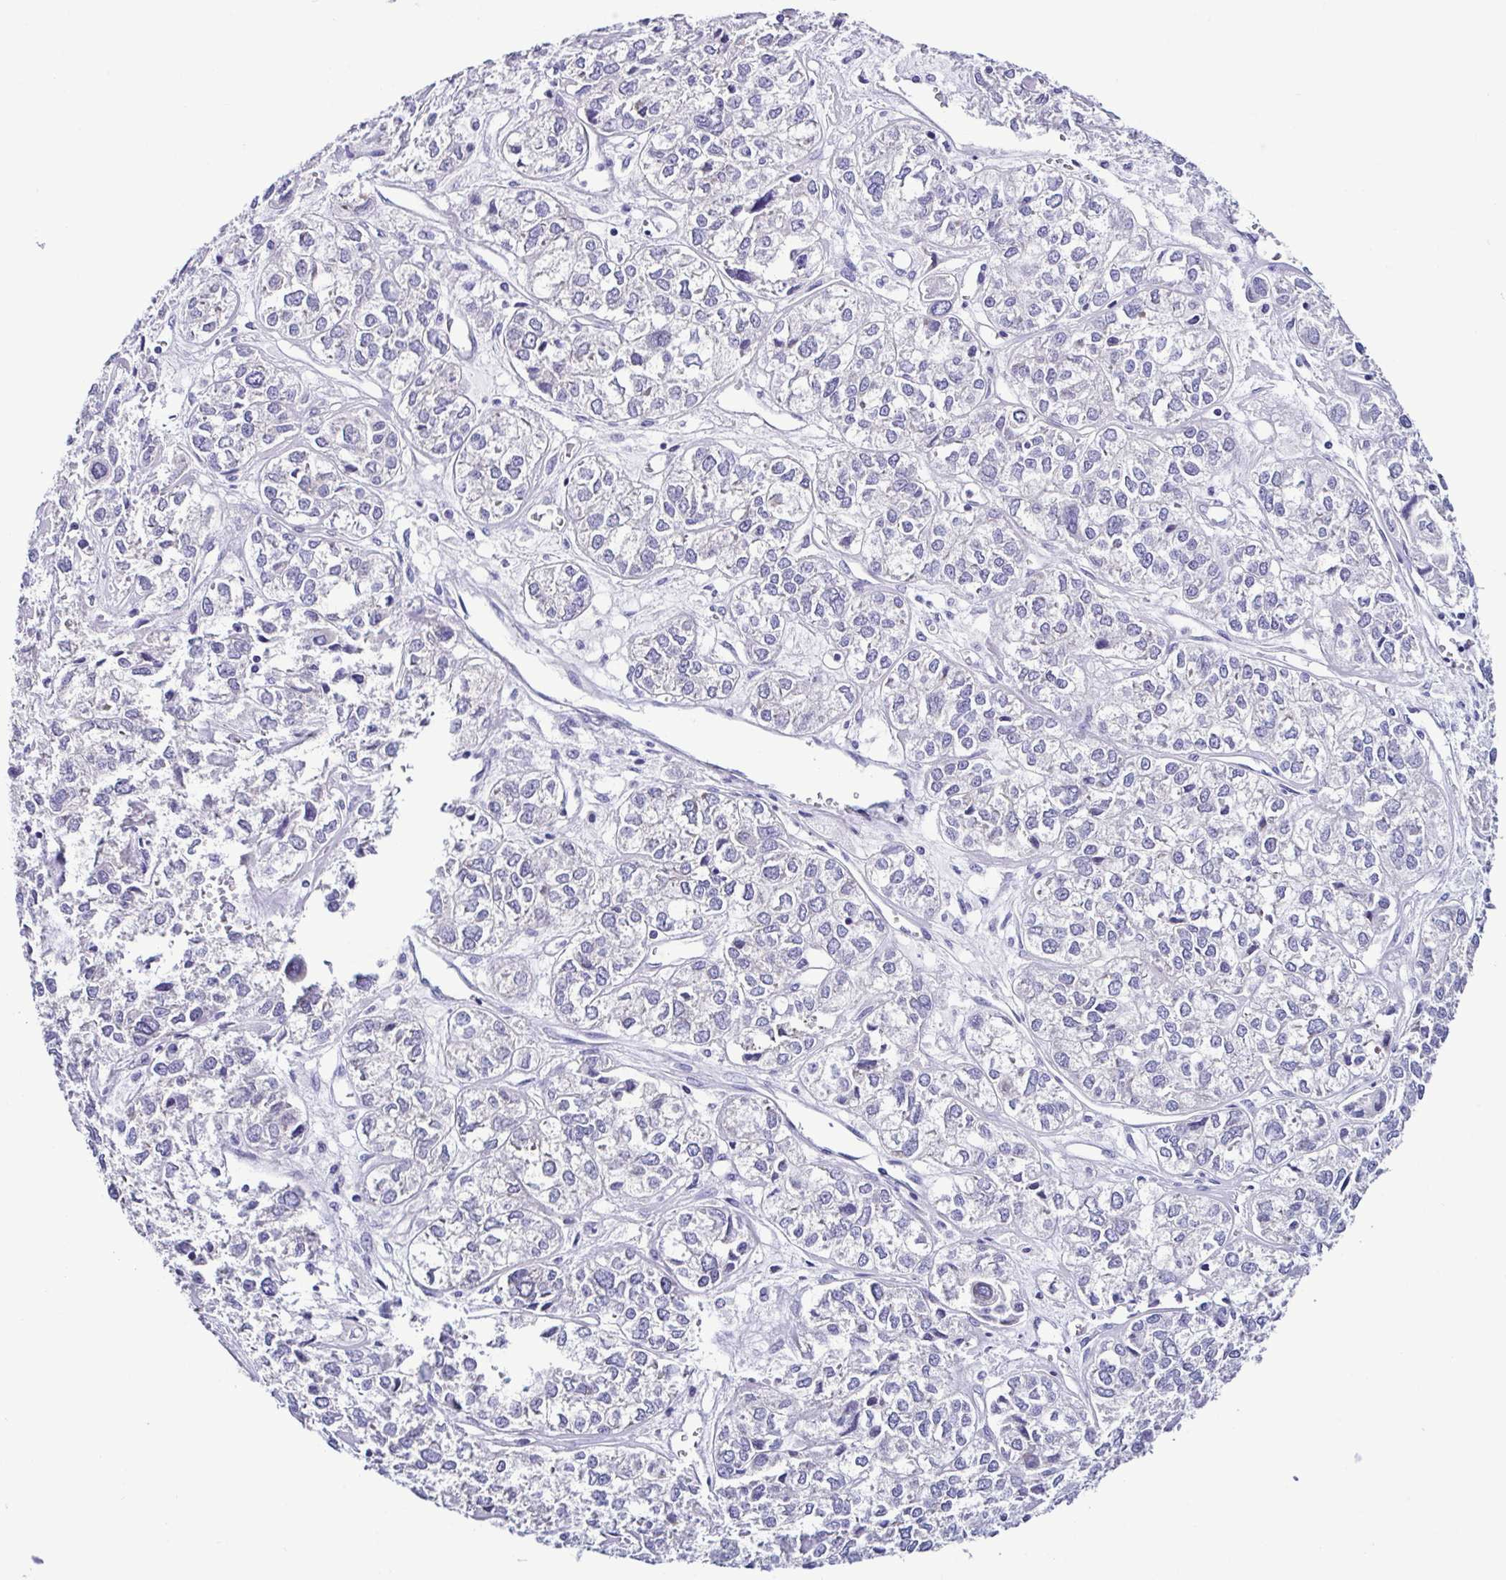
{"staining": {"intensity": "negative", "quantity": "none", "location": "none"}, "tissue": "ovarian cancer", "cell_type": "Tumor cells", "image_type": "cancer", "snomed": [{"axis": "morphology", "description": "Carcinoma, endometroid"}, {"axis": "topography", "description": "Ovary"}], "caption": "High power microscopy micrograph of an immunohistochemistry image of ovarian endometroid carcinoma, revealing no significant positivity in tumor cells.", "gene": "SRL", "patient": {"sex": "female", "age": 64}}